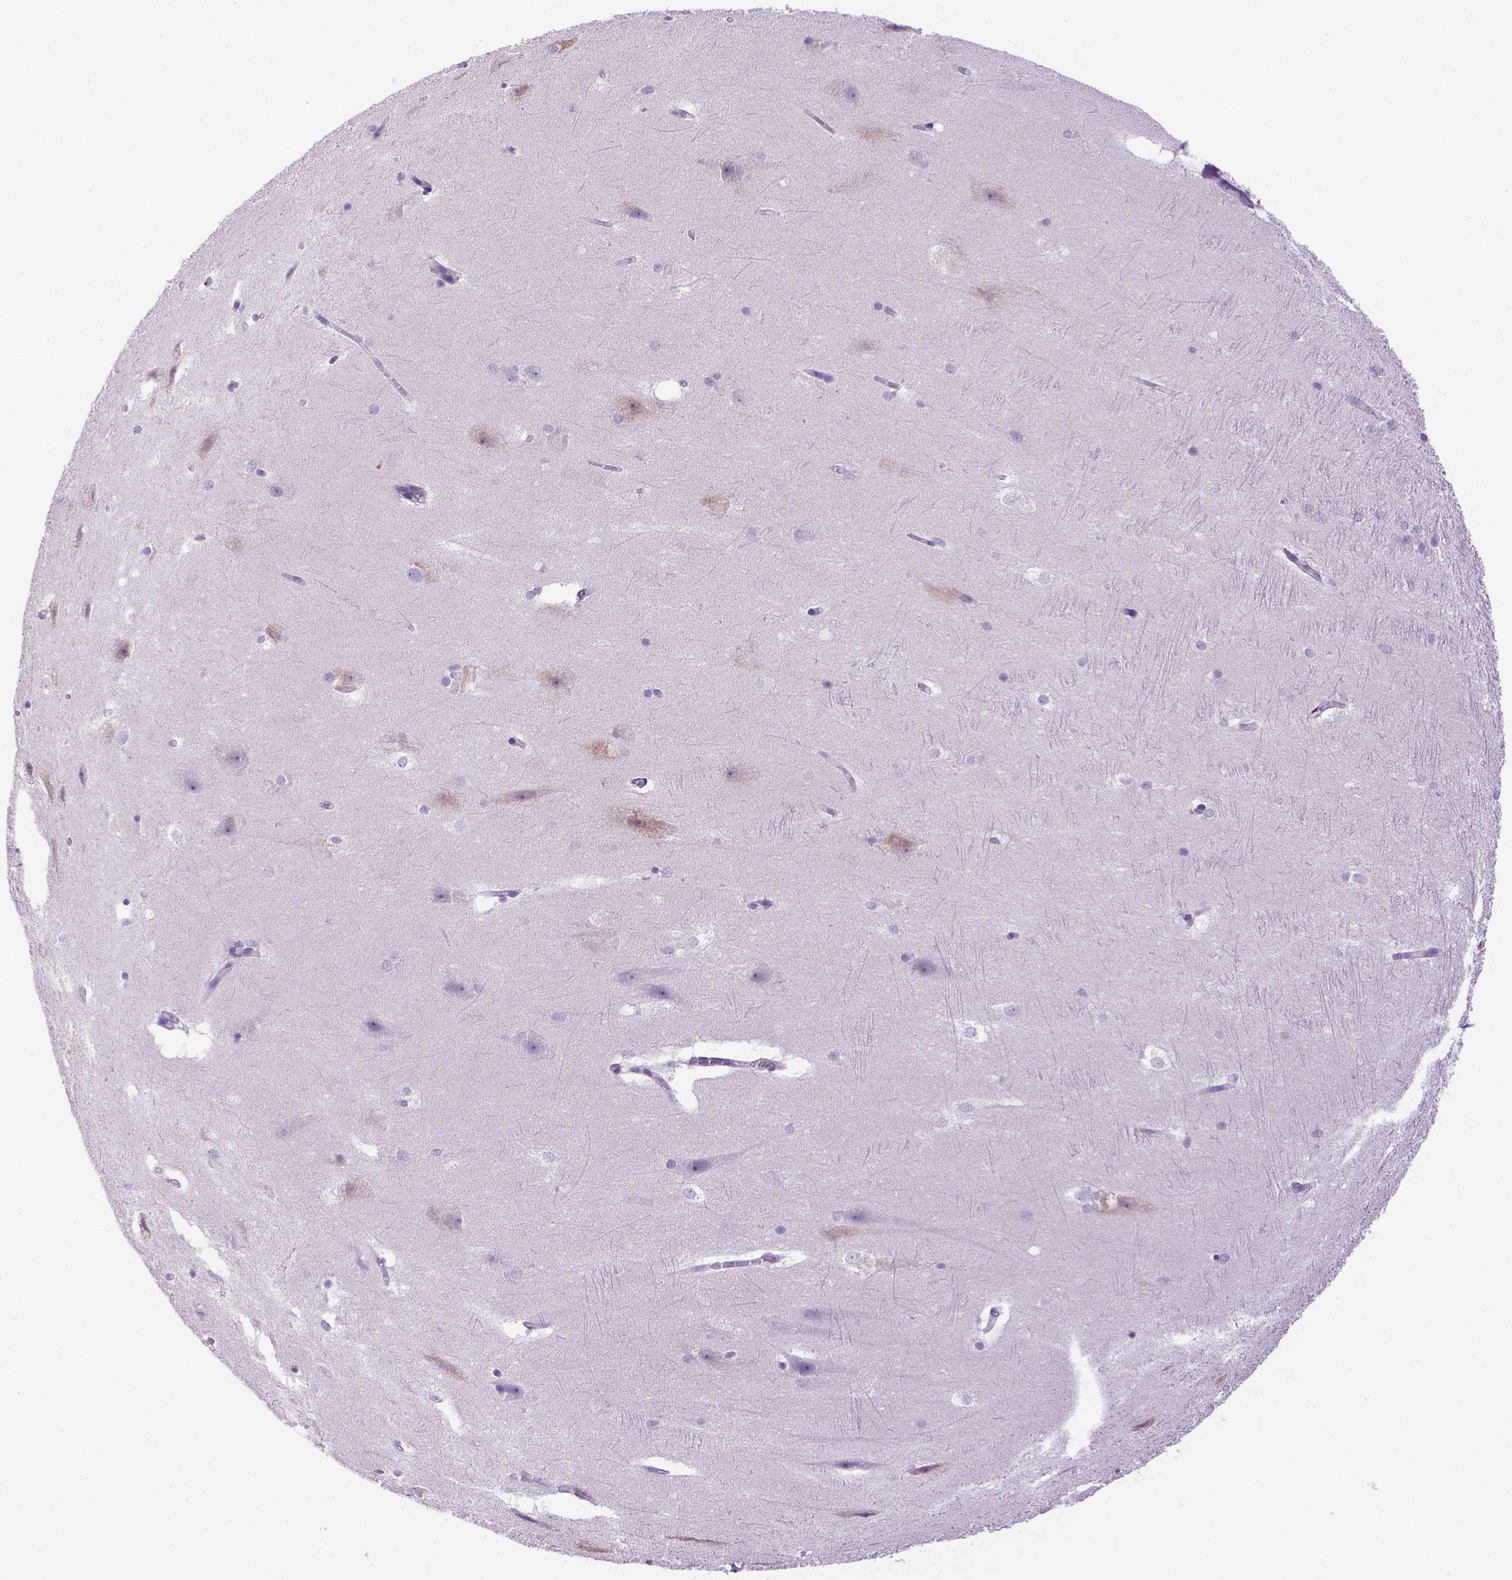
{"staining": {"intensity": "negative", "quantity": "none", "location": "none"}, "tissue": "hippocampus", "cell_type": "Glial cells", "image_type": "normal", "snomed": [{"axis": "morphology", "description": "Normal tissue, NOS"}, {"axis": "topography", "description": "Cerebral cortex"}, {"axis": "topography", "description": "Hippocampus"}], "caption": "There is no significant positivity in glial cells of hippocampus. (DAB (3,3'-diaminobenzidine) IHC, high magnification).", "gene": "BAAT", "patient": {"sex": "female", "age": 19}}